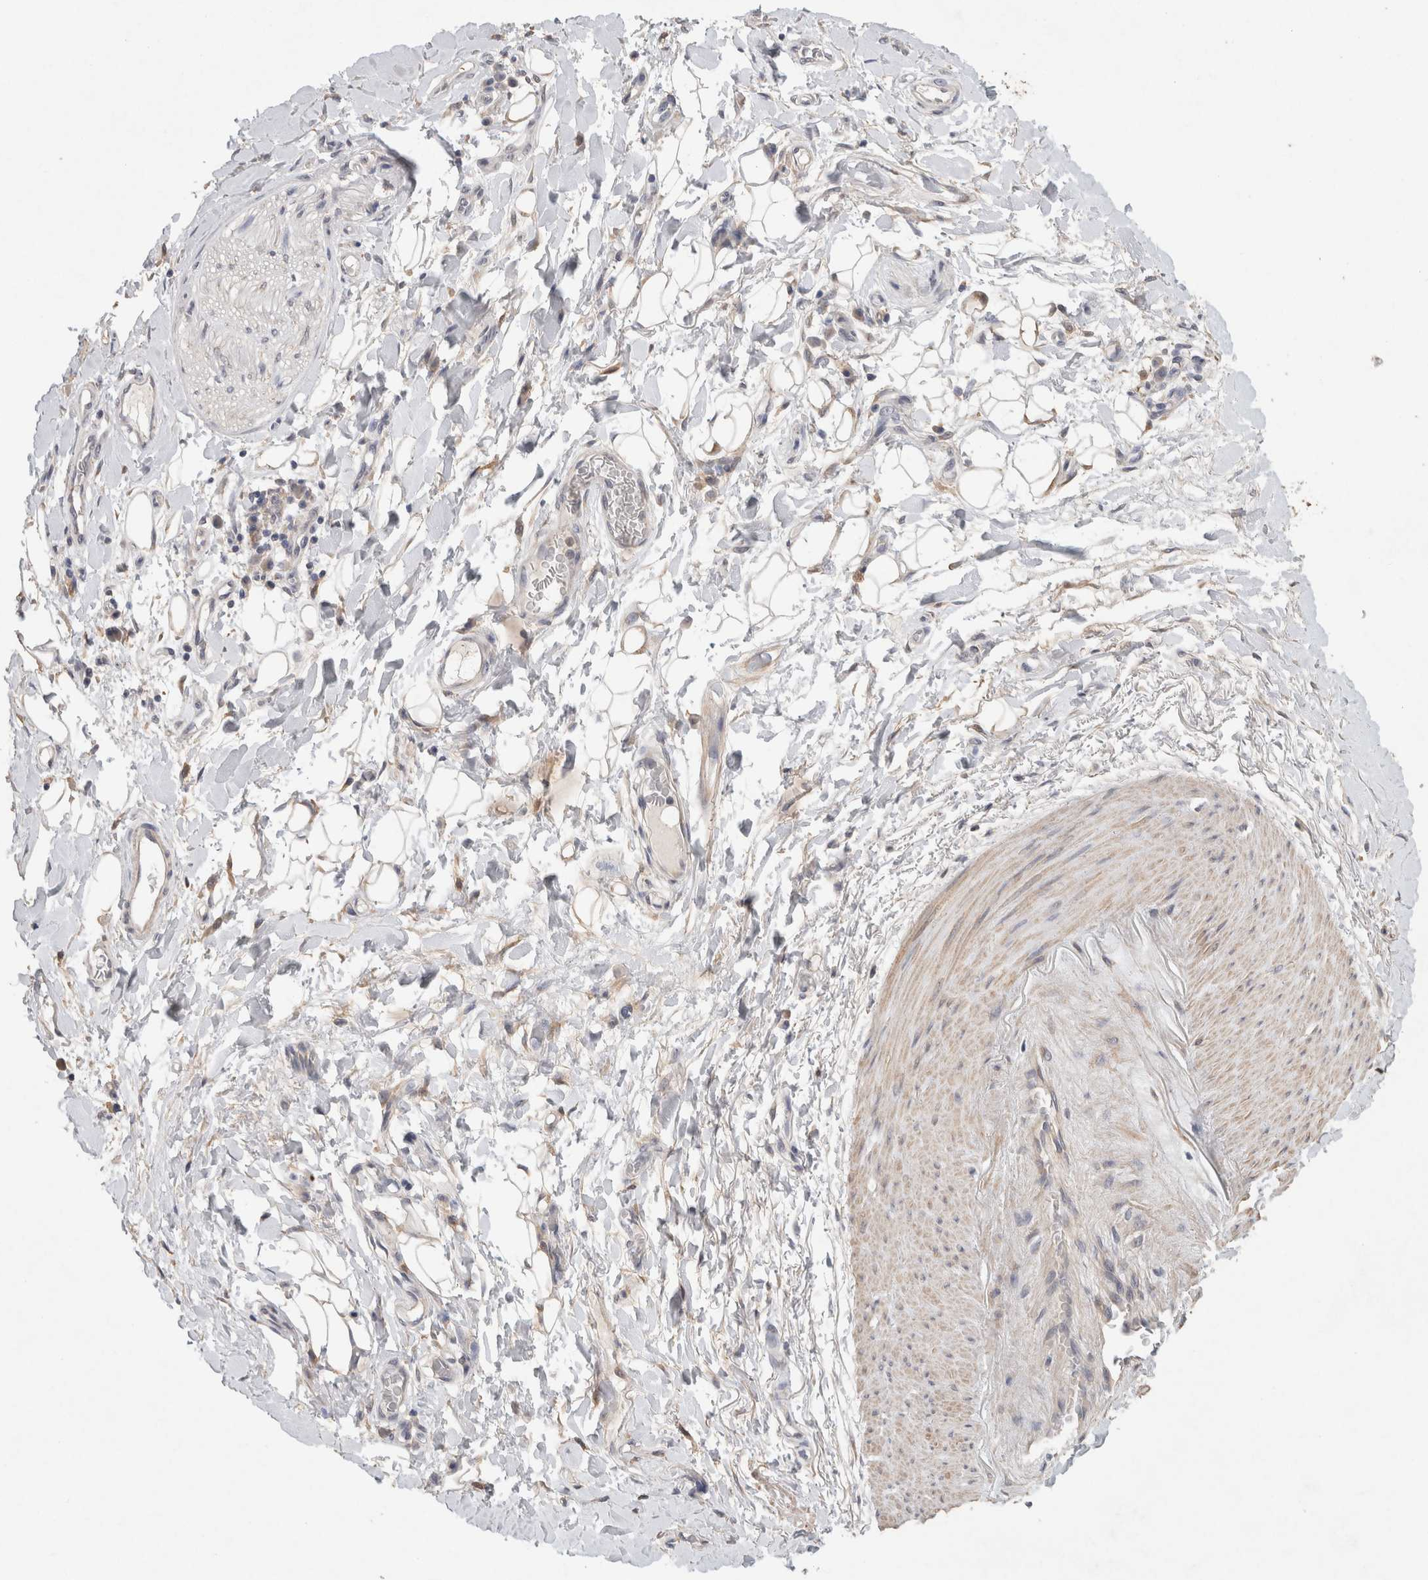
{"staining": {"intensity": "negative", "quantity": "none", "location": "none"}, "tissue": "adipose tissue", "cell_type": "Adipocytes", "image_type": "normal", "snomed": [{"axis": "morphology", "description": "Normal tissue, NOS"}, {"axis": "morphology", "description": "Adenocarcinoma, NOS"}, {"axis": "topography", "description": "Esophagus"}], "caption": "This is a histopathology image of immunohistochemistry staining of normal adipose tissue, which shows no expression in adipocytes.", "gene": "RAB14", "patient": {"sex": "male", "age": 62}}